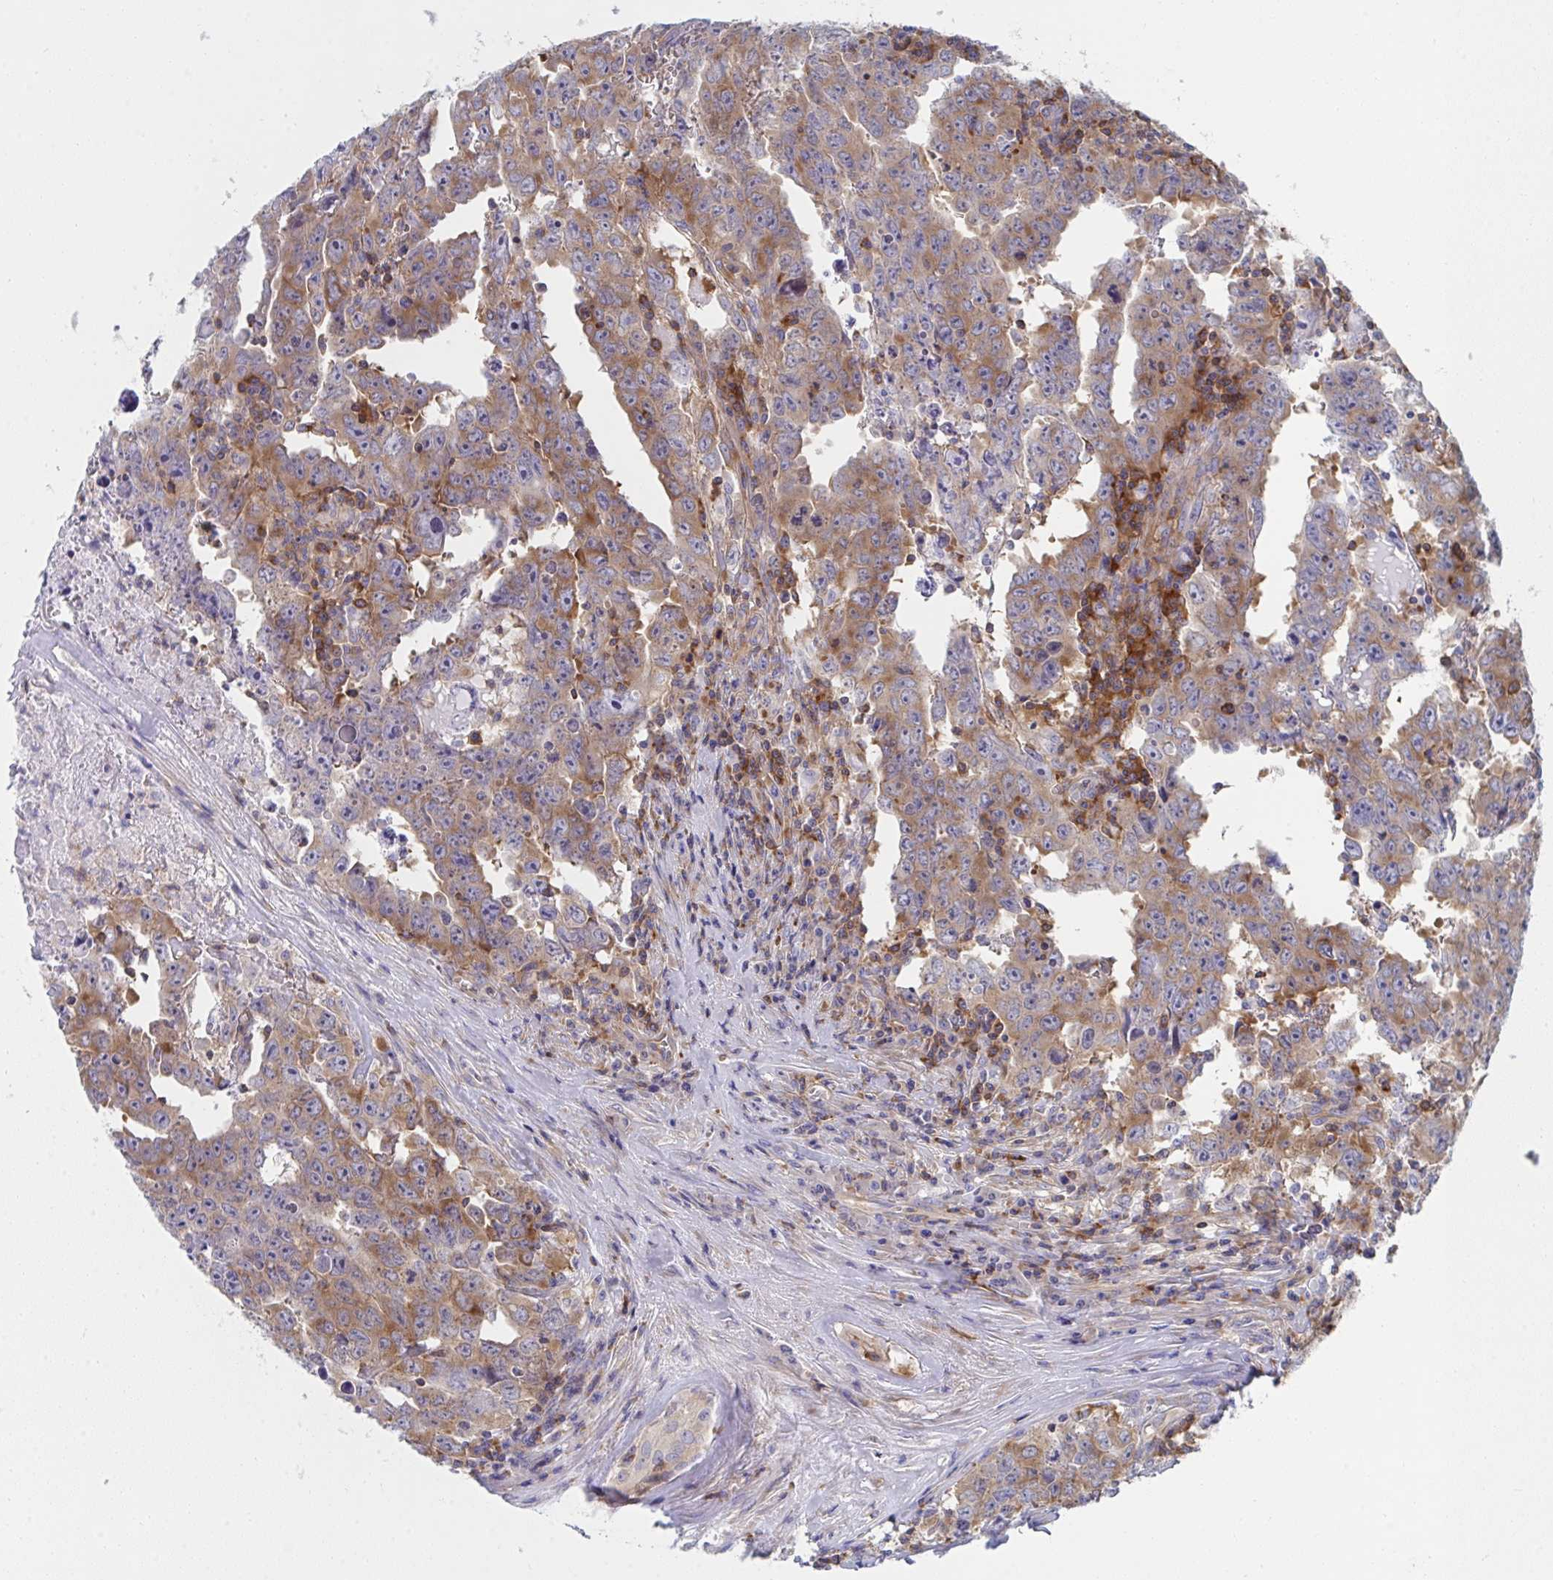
{"staining": {"intensity": "moderate", "quantity": ">75%", "location": "cytoplasmic/membranous"}, "tissue": "testis cancer", "cell_type": "Tumor cells", "image_type": "cancer", "snomed": [{"axis": "morphology", "description": "Carcinoma, Embryonal, NOS"}, {"axis": "topography", "description": "Testis"}], "caption": "Protein analysis of testis embryonal carcinoma tissue demonstrates moderate cytoplasmic/membranous staining in approximately >75% of tumor cells.", "gene": "WNK1", "patient": {"sex": "male", "age": 22}}